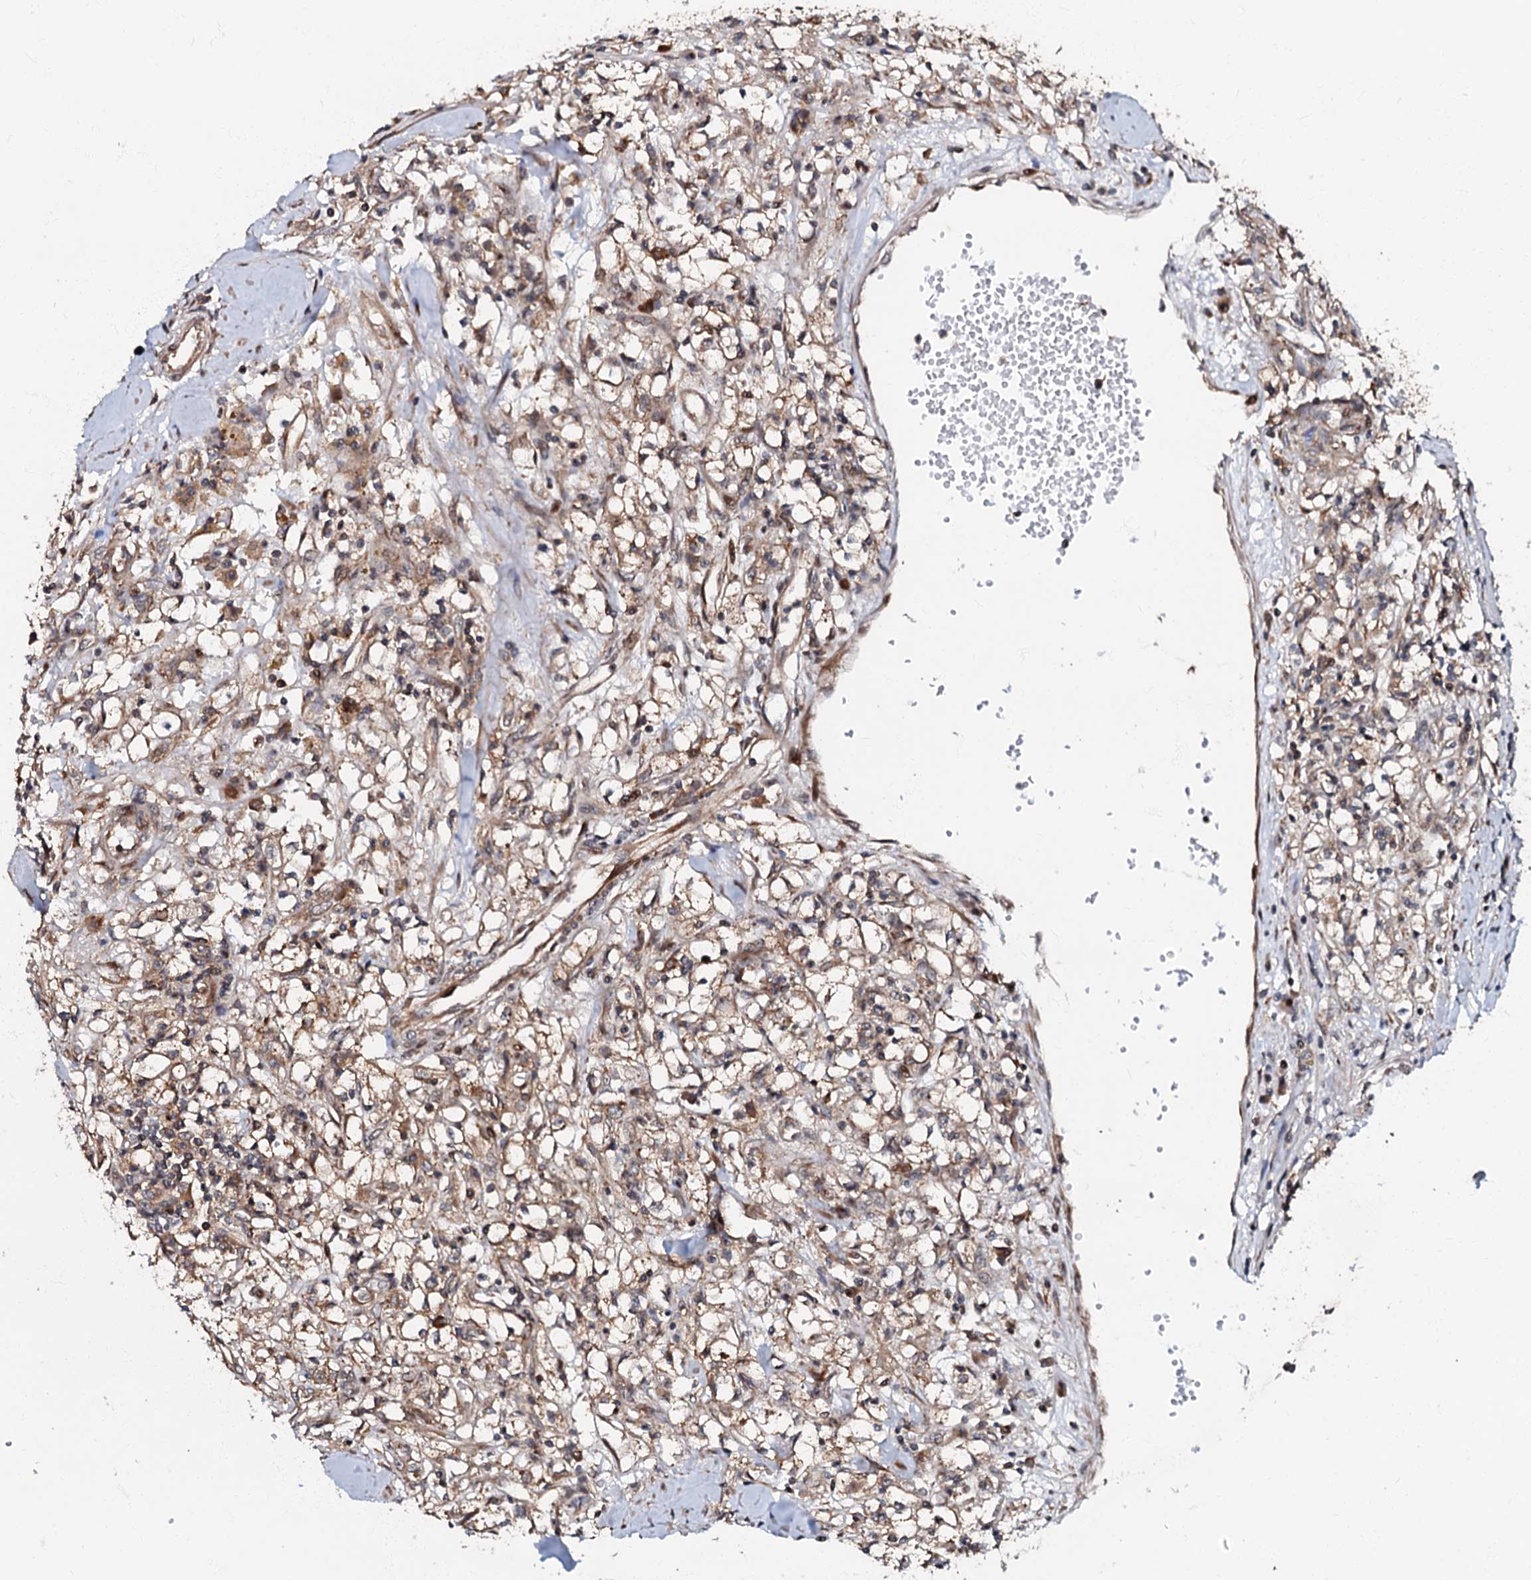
{"staining": {"intensity": "moderate", "quantity": ">75%", "location": "cytoplasmic/membranous"}, "tissue": "renal cancer", "cell_type": "Tumor cells", "image_type": "cancer", "snomed": [{"axis": "morphology", "description": "Adenocarcinoma, NOS"}, {"axis": "topography", "description": "Kidney"}], "caption": "An image of human renal cancer stained for a protein shows moderate cytoplasmic/membranous brown staining in tumor cells. (Brightfield microscopy of DAB IHC at high magnification).", "gene": "OSBP", "patient": {"sex": "male", "age": 56}}